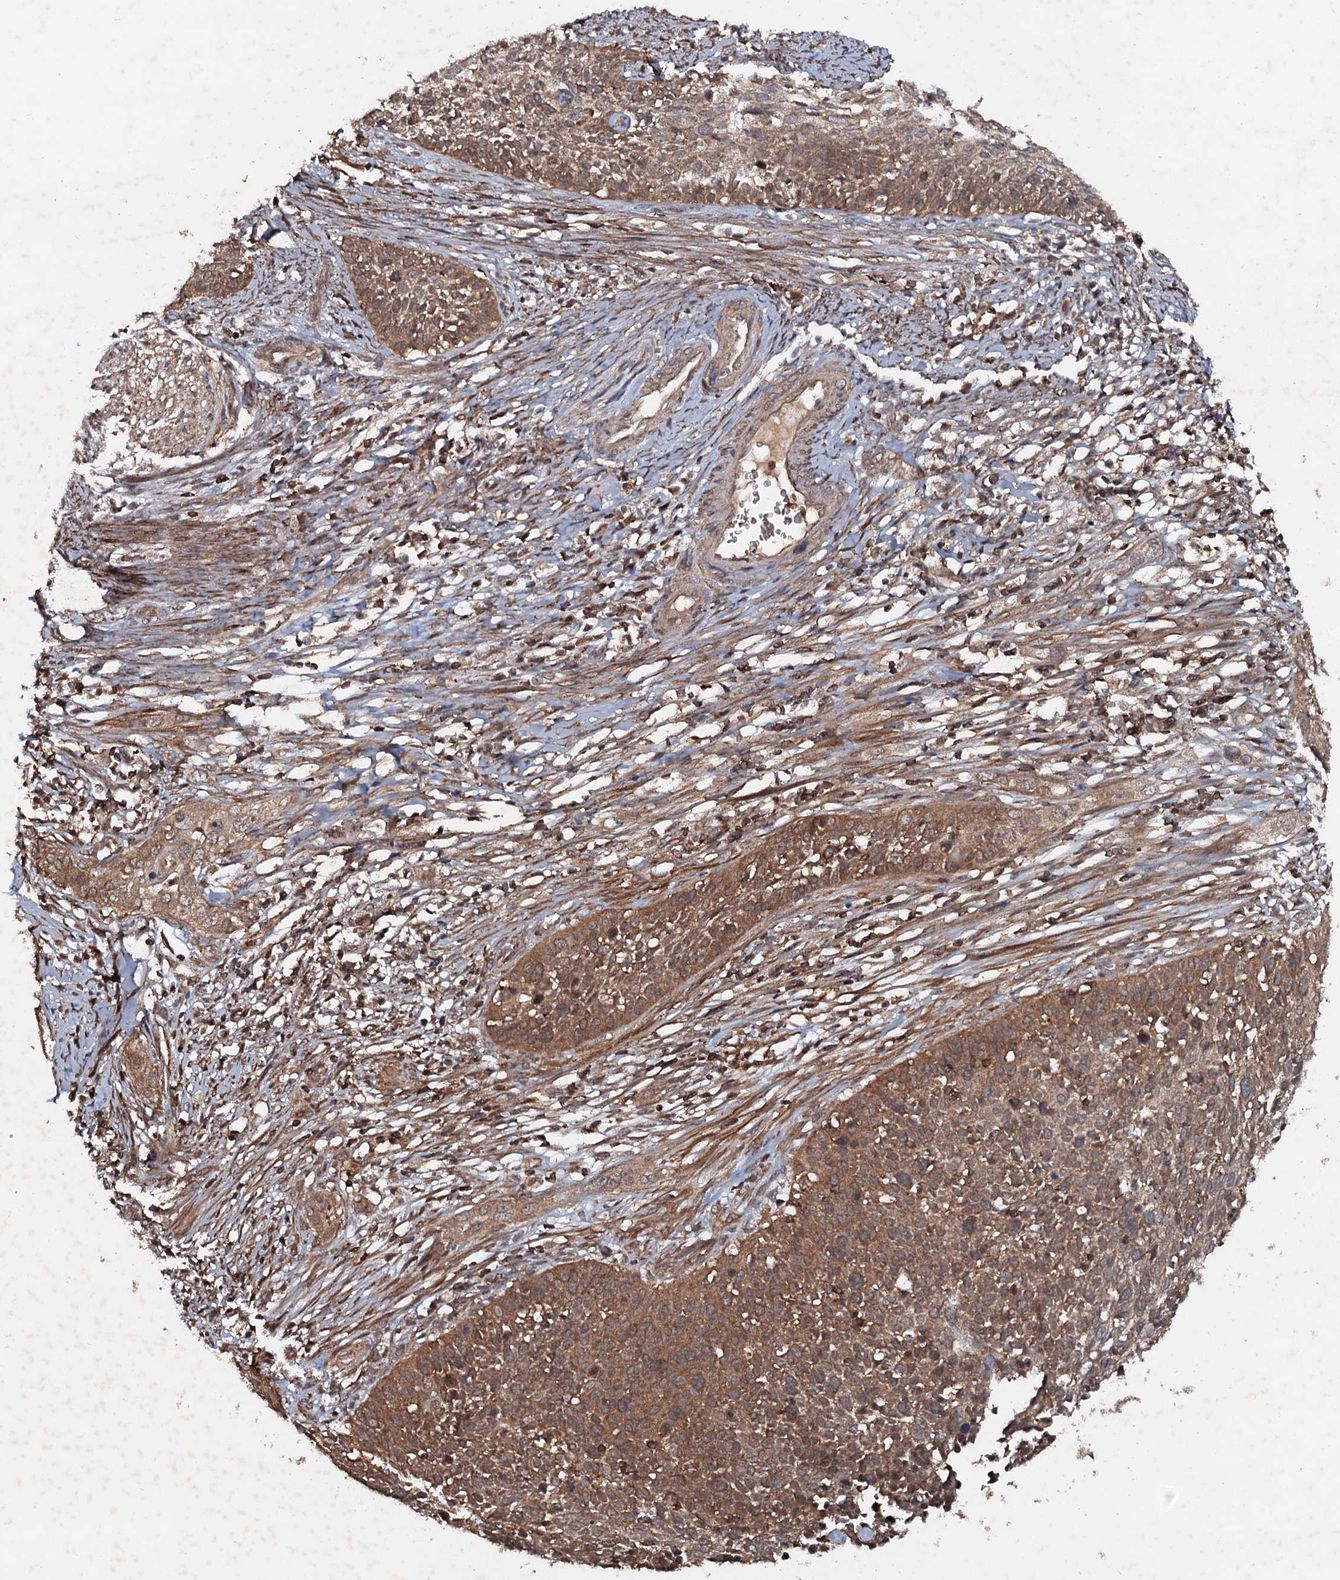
{"staining": {"intensity": "moderate", "quantity": ">75%", "location": "cytoplasmic/membranous"}, "tissue": "cervical cancer", "cell_type": "Tumor cells", "image_type": "cancer", "snomed": [{"axis": "morphology", "description": "Squamous cell carcinoma, NOS"}, {"axis": "topography", "description": "Cervix"}], "caption": "Immunohistochemistry (DAB (3,3'-diaminobenzidine)) staining of cervical cancer (squamous cell carcinoma) displays moderate cytoplasmic/membranous protein expression in approximately >75% of tumor cells.", "gene": "ADGRG3", "patient": {"sex": "female", "age": 34}}